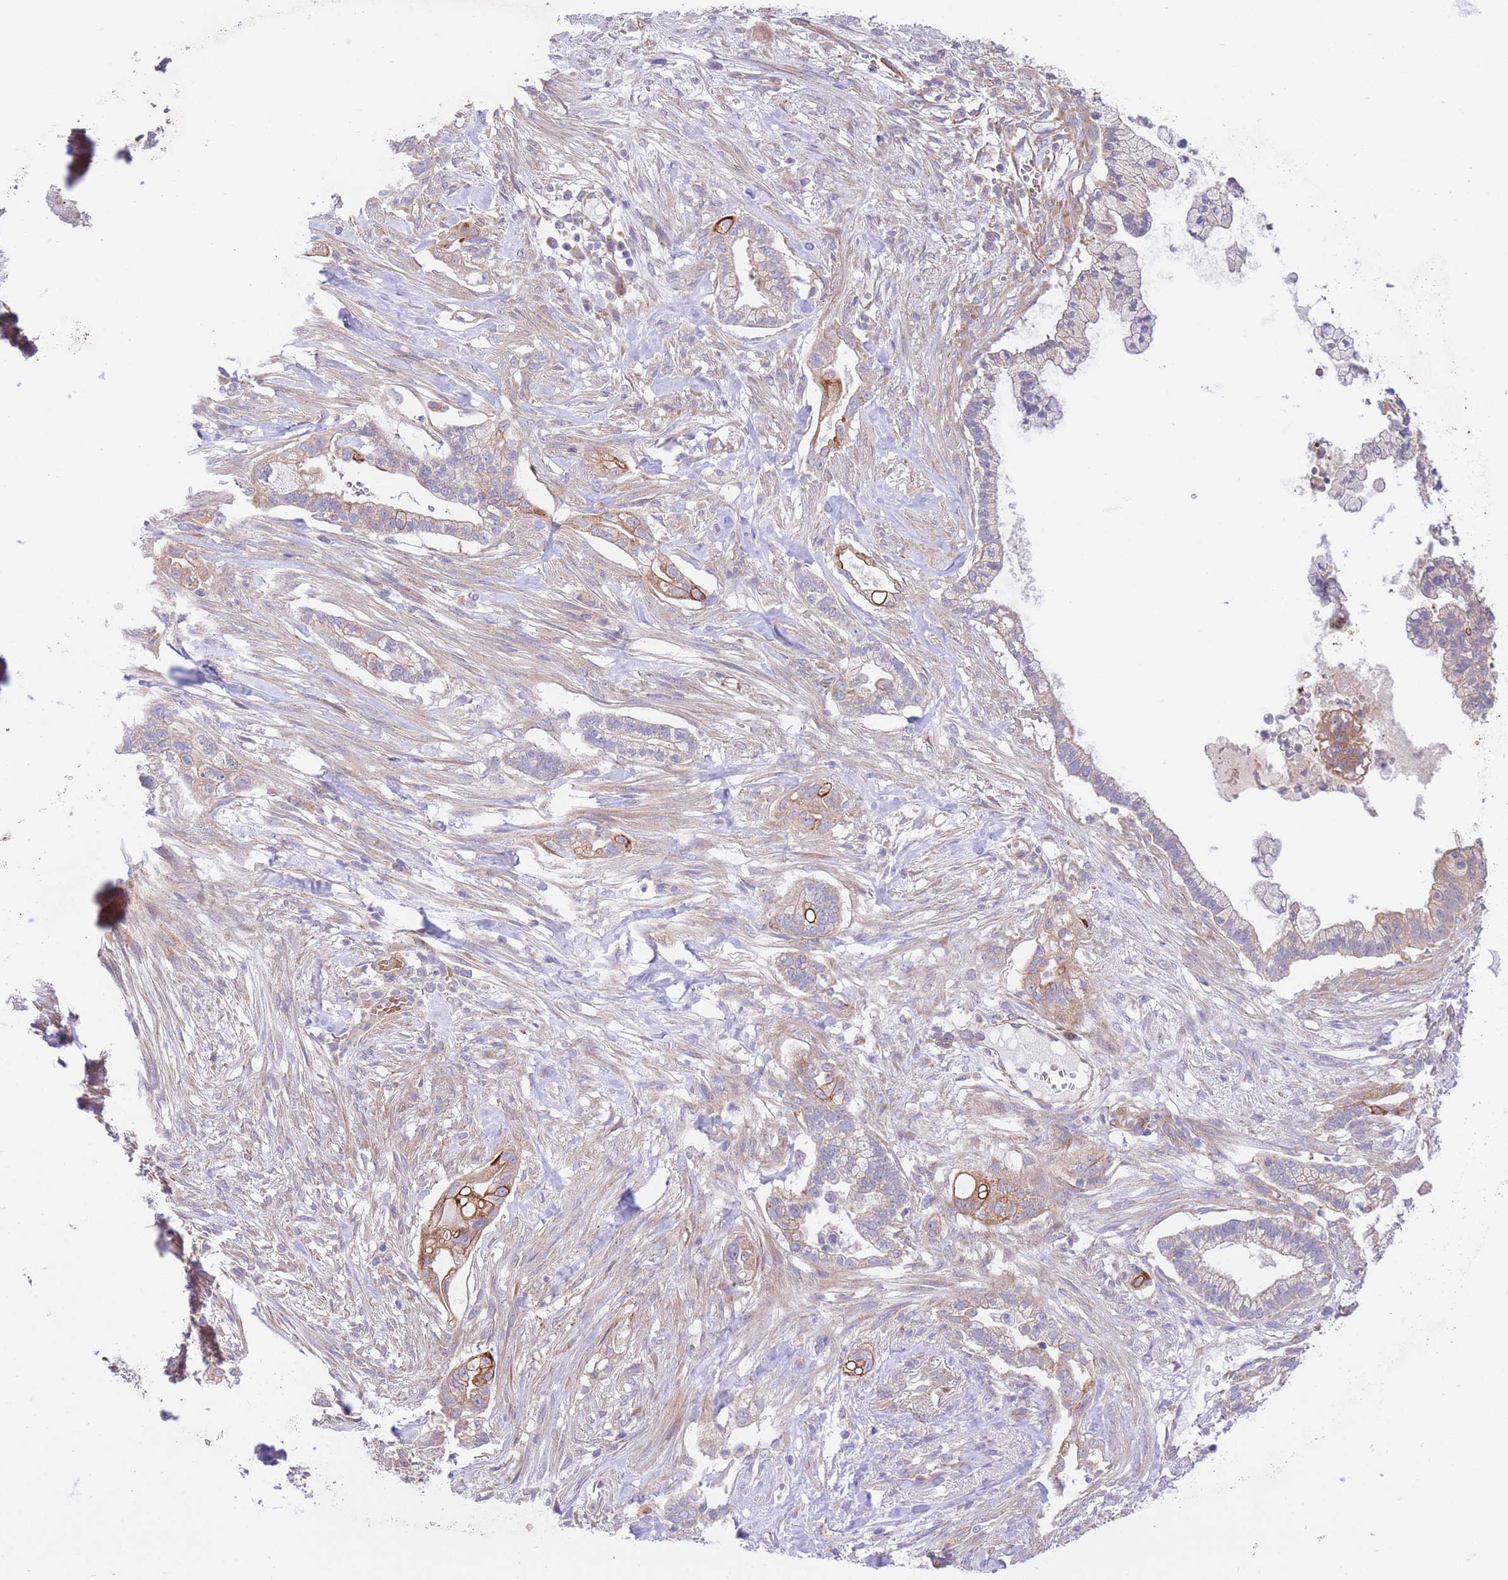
{"staining": {"intensity": "moderate", "quantity": "<25%", "location": "cytoplasmic/membranous"}, "tissue": "pancreatic cancer", "cell_type": "Tumor cells", "image_type": "cancer", "snomed": [{"axis": "morphology", "description": "Adenocarcinoma, NOS"}, {"axis": "topography", "description": "Pancreas"}], "caption": "Pancreatic cancer (adenocarcinoma) was stained to show a protein in brown. There is low levels of moderate cytoplasmic/membranous staining in approximately <25% of tumor cells.", "gene": "CHAC1", "patient": {"sex": "male", "age": 44}}